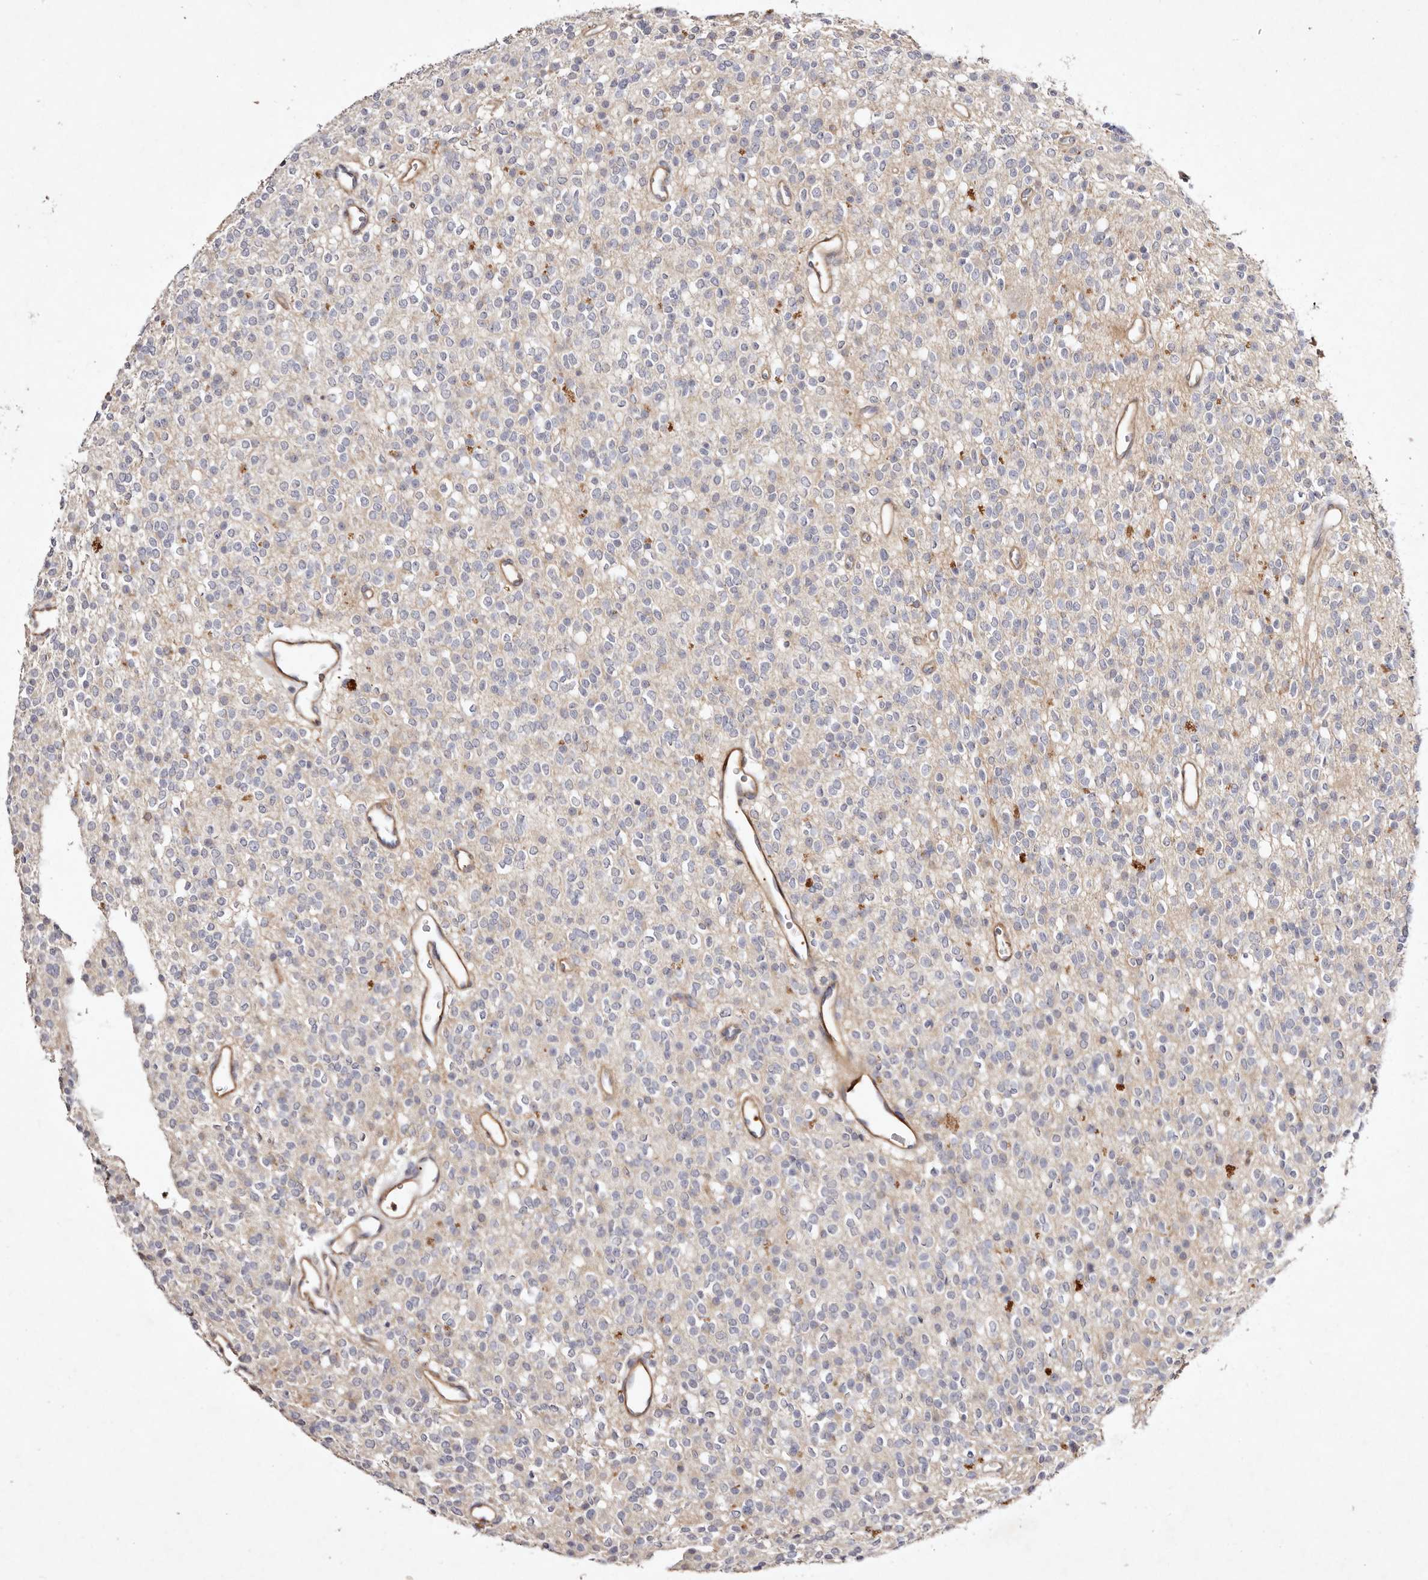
{"staining": {"intensity": "negative", "quantity": "none", "location": "none"}, "tissue": "glioma", "cell_type": "Tumor cells", "image_type": "cancer", "snomed": [{"axis": "morphology", "description": "Glioma, malignant, High grade"}, {"axis": "topography", "description": "Brain"}], "caption": "There is no significant staining in tumor cells of high-grade glioma (malignant).", "gene": "MTMR11", "patient": {"sex": "male", "age": 34}}